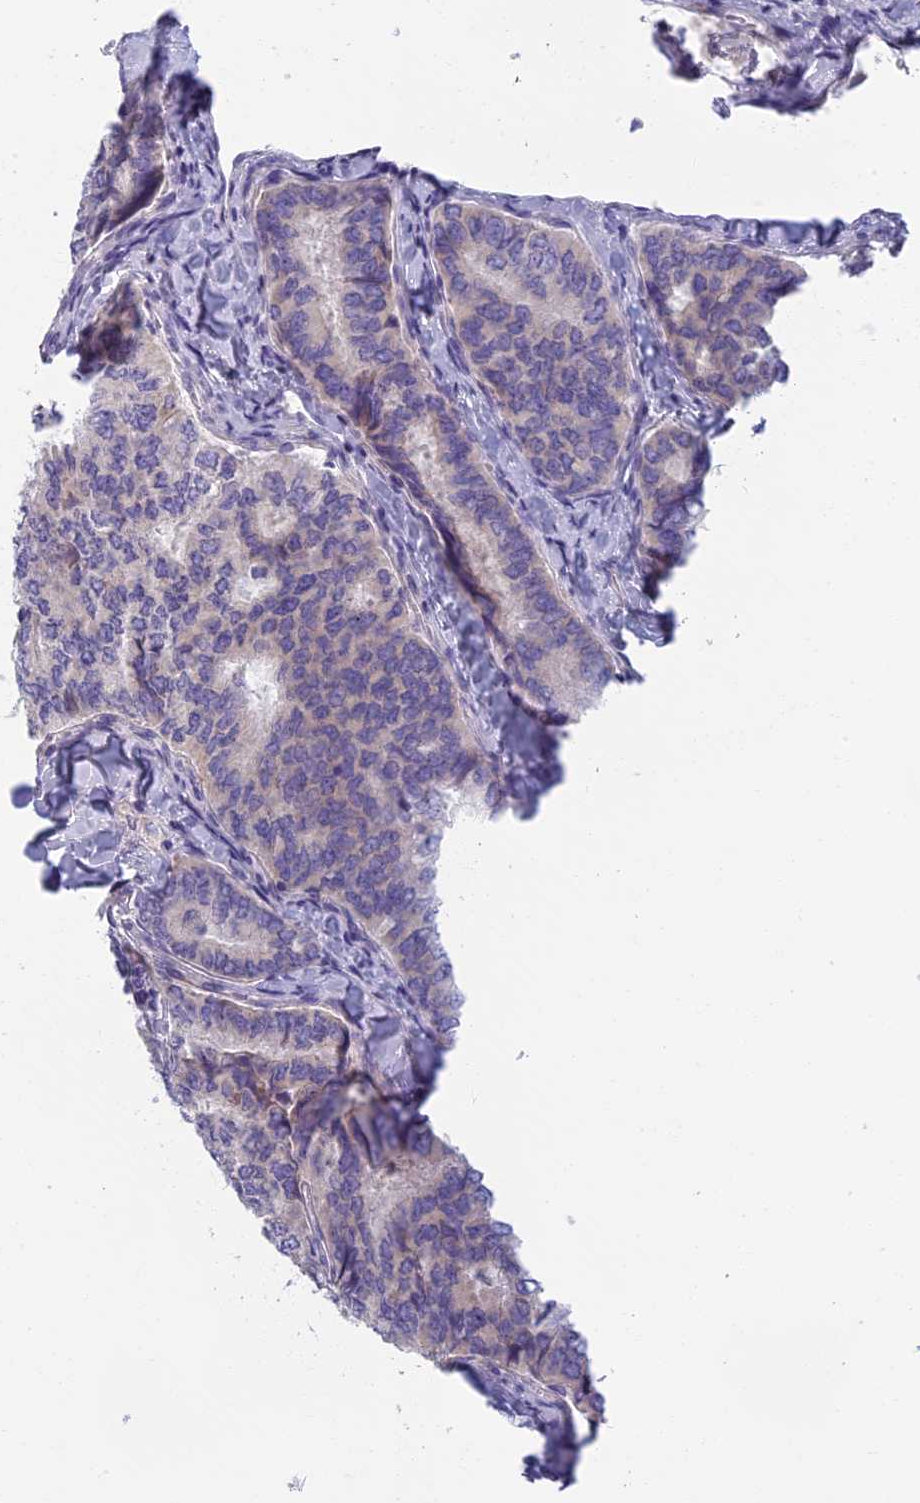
{"staining": {"intensity": "negative", "quantity": "none", "location": "none"}, "tissue": "thyroid cancer", "cell_type": "Tumor cells", "image_type": "cancer", "snomed": [{"axis": "morphology", "description": "Papillary adenocarcinoma, NOS"}, {"axis": "topography", "description": "Thyroid gland"}], "caption": "This is an immunohistochemistry (IHC) image of papillary adenocarcinoma (thyroid). There is no expression in tumor cells.", "gene": "SEMA7A", "patient": {"sex": "female", "age": 35}}